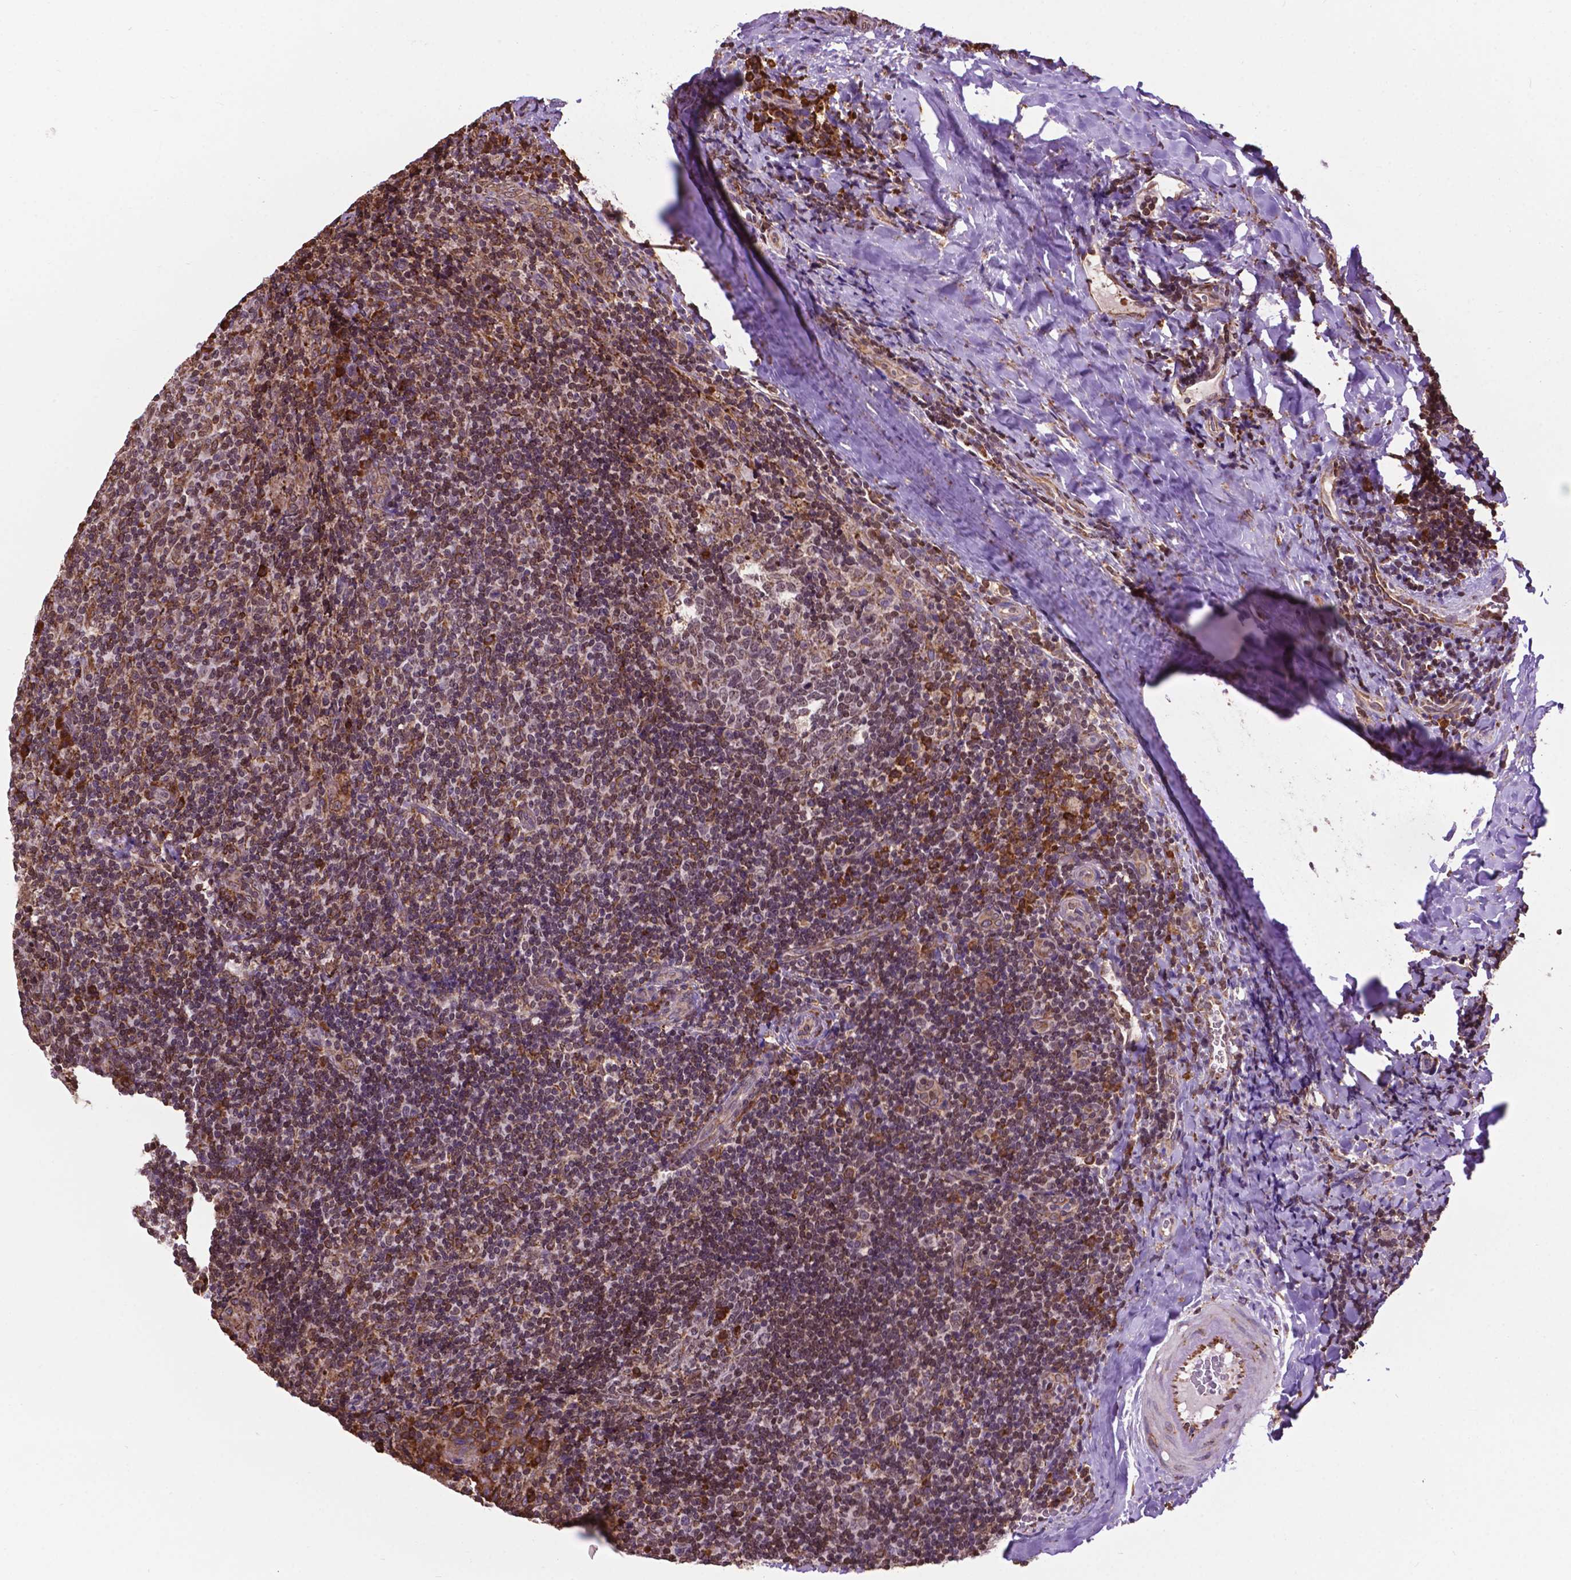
{"staining": {"intensity": "strong", "quantity": "<25%", "location": "cytoplasmic/membranous"}, "tissue": "tonsil", "cell_type": "Germinal center cells", "image_type": "normal", "snomed": [{"axis": "morphology", "description": "Normal tissue, NOS"}, {"axis": "topography", "description": "Tonsil"}], "caption": "Immunohistochemistry histopathology image of benign human tonsil stained for a protein (brown), which shows medium levels of strong cytoplasmic/membranous expression in about <25% of germinal center cells.", "gene": "GANAB", "patient": {"sex": "male", "age": 17}}